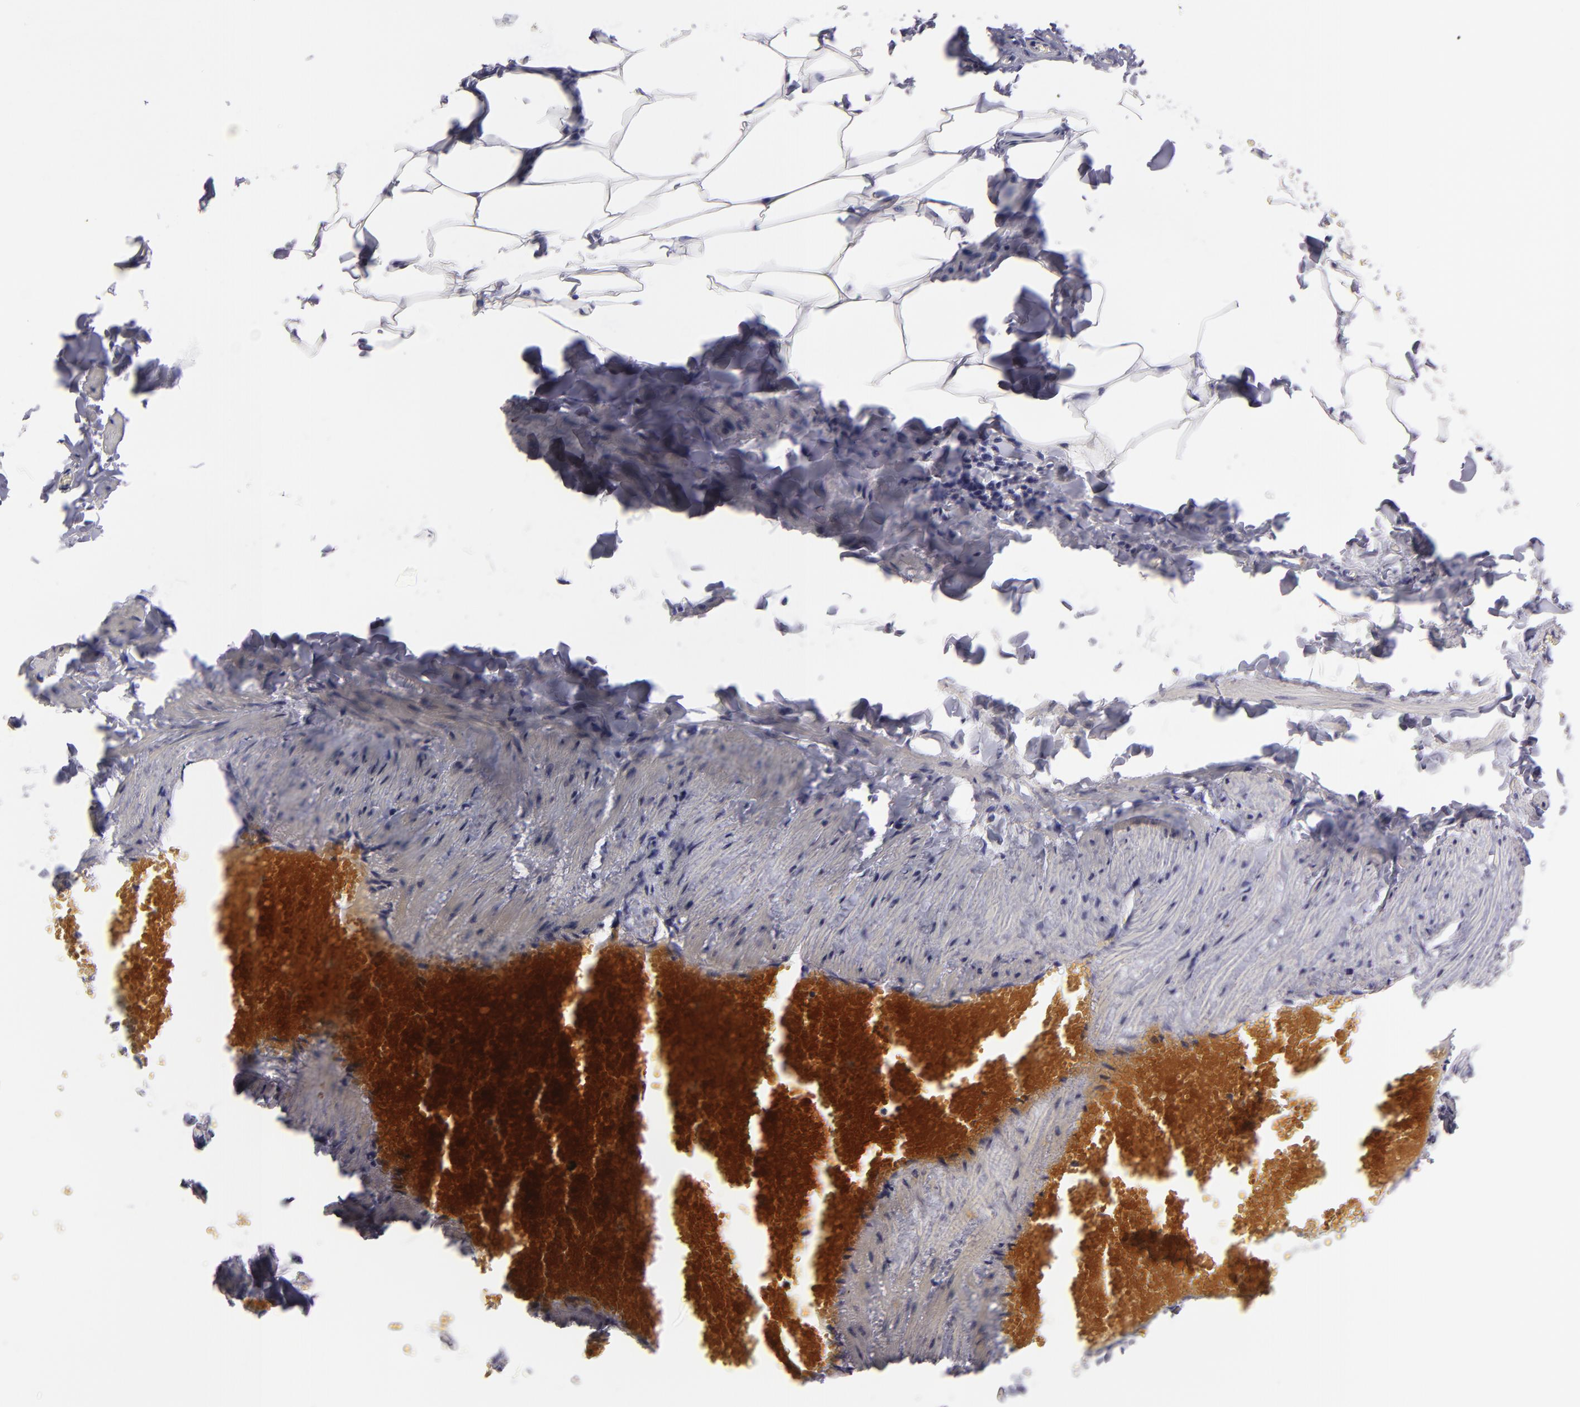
{"staining": {"intensity": "negative", "quantity": "none", "location": "none"}, "tissue": "adipose tissue", "cell_type": "Adipocytes", "image_type": "normal", "snomed": [{"axis": "morphology", "description": "Normal tissue, NOS"}, {"axis": "topography", "description": "Vascular tissue"}], "caption": "Immunohistochemistry (IHC) micrograph of benign human adipose tissue stained for a protein (brown), which reveals no positivity in adipocytes.", "gene": "HSPD1", "patient": {"sex": "male", "age": 41}}